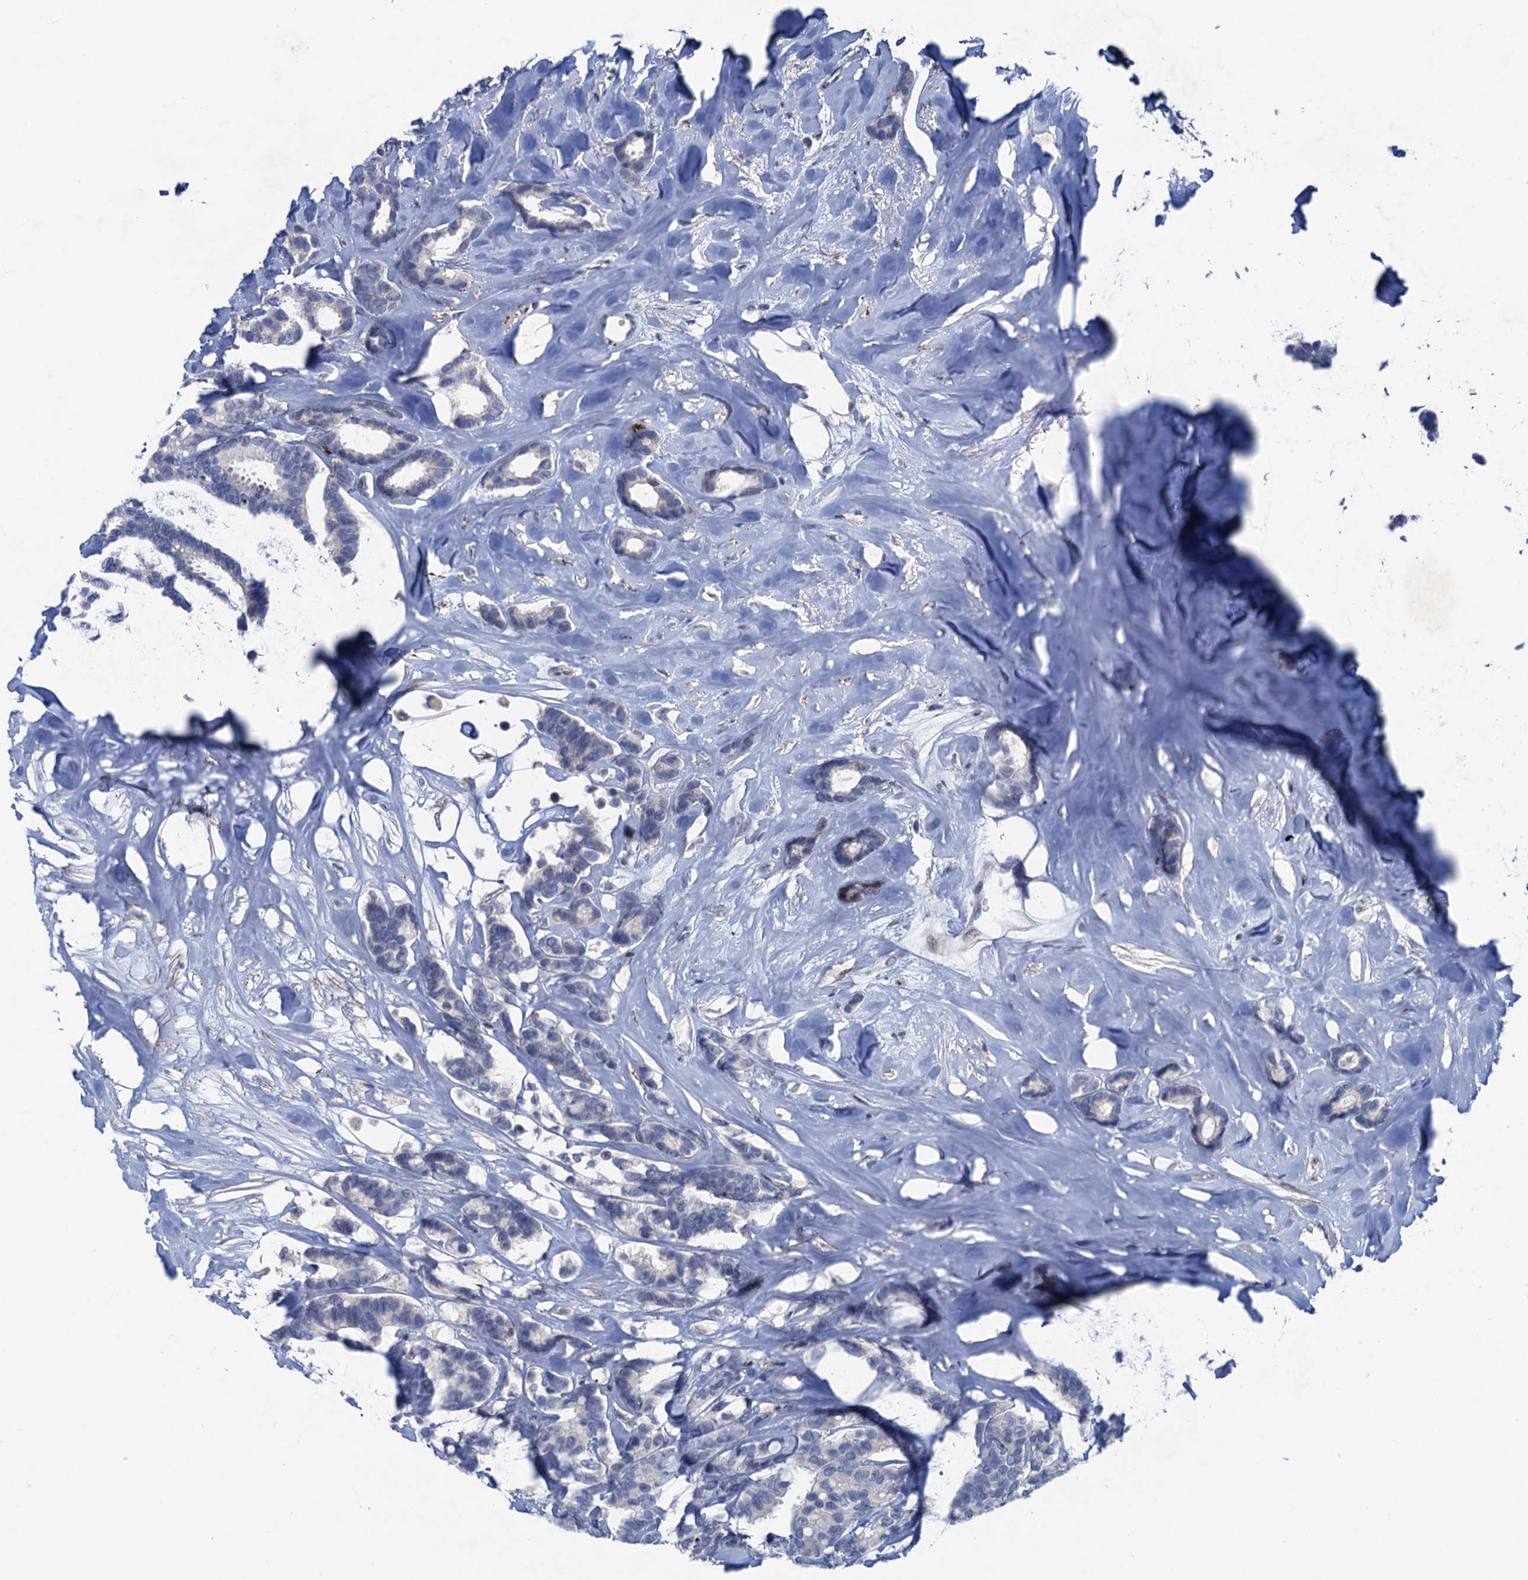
{"staining": {"intensity": "negative", "quantity": "none", "location": "none"}, "tissue": "breast cancer", "cell_type": "Tumor cells", "image_type": "cancer", "snomed": [{"axis": "morphology", "description": "Duct carcinoma"}, {"axis": "topography", "description": "Breast"}], "caption": "Tumor cells show no significant positivity in breast invasive ductal carcinoma.", "gene": "ESYT3", "patient": {"sex": "female", "age": 87}}